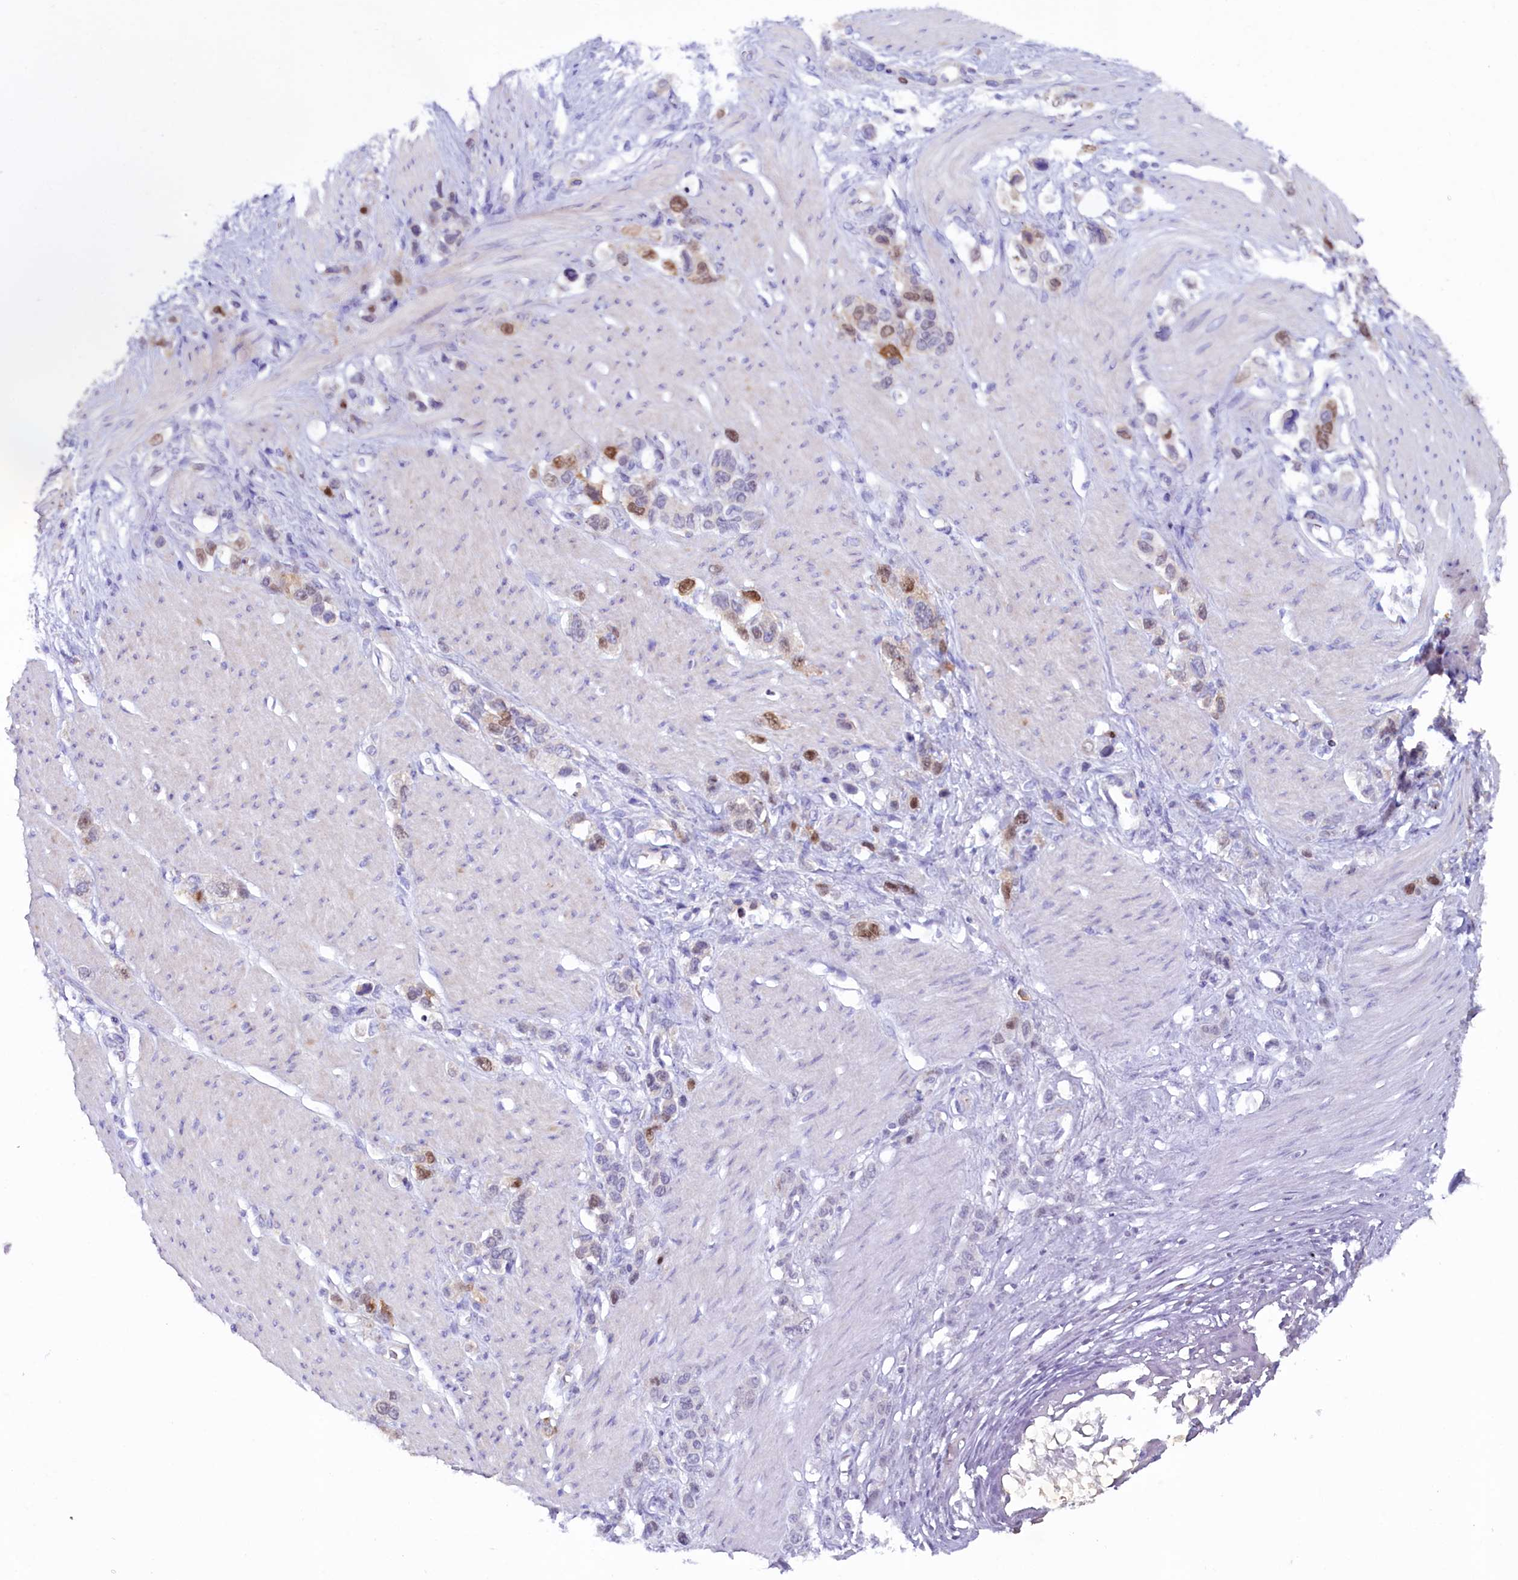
{"staining": {"intensity": "moderate", "quantity": "25%-75%", "location": "nuclear"}, "tissue": "stomach cancer", "cell_type": "Tumor cells", "image_type": "cancer", "snomed": [{"axis": "morphology", "description": "Adenocarcinoma, NOS"}, {"axis": "morphology", "description": "Adenocarcinoma, High grade"}, {"axis": "topography", "description": "Stomach, upper"}, {"axis": "topography", "description": "Stomach, lower"}], "caption": "Immunohistochemical staining of human stomach cancer (adenocarcinoma) exhibits medium levels of moderate nuclear protein expression in approximately 25%-75% of tumor cells.", "gene": "FAM111B", "patient": {"sex": "female", "age": 65}}